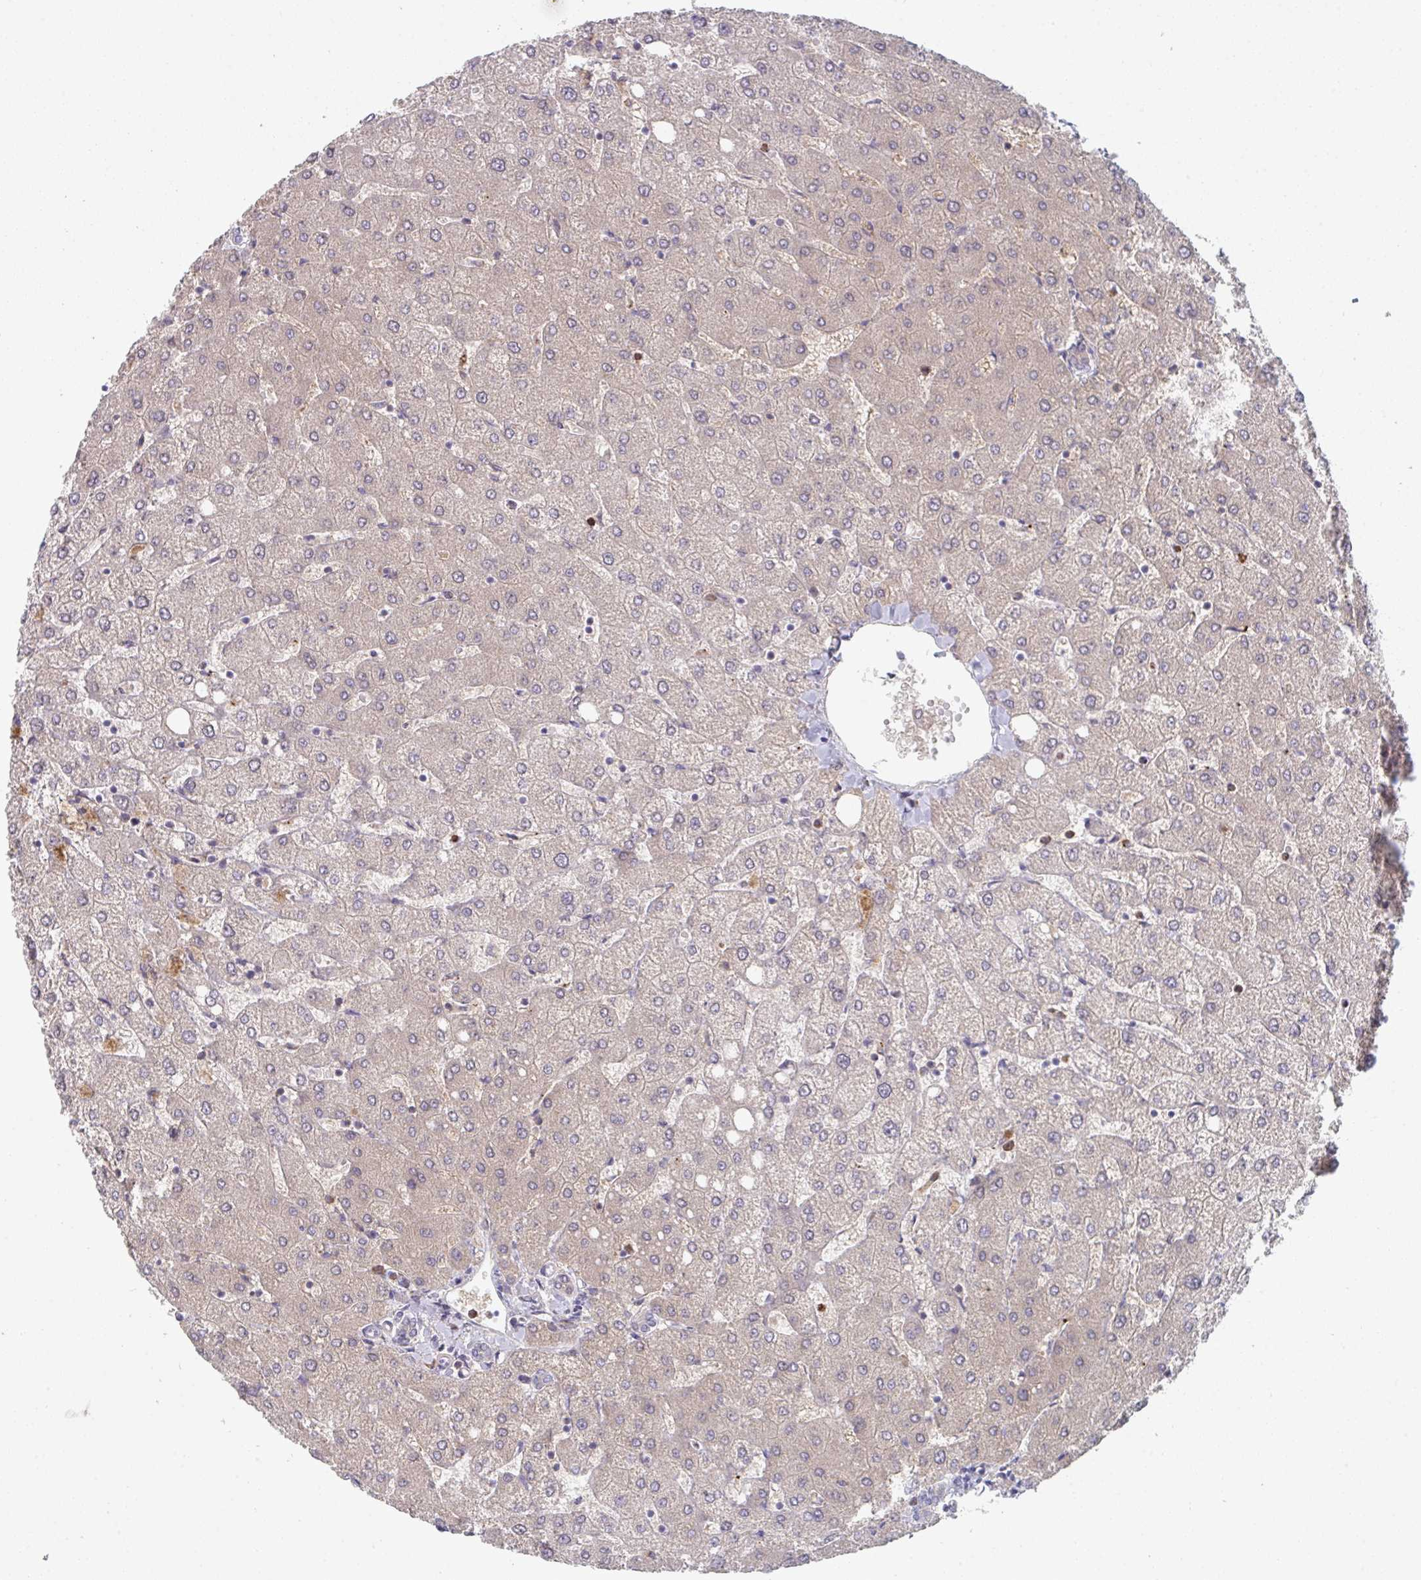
{"staining": {"intensity": "negative", "quantity": "none", "location": "none"}, "tissue": "liver", "cell_type": "Cholangiocytes", "image_type": "normal", "snomed": [{"axis": "morphology", "description": "Normal tissue, NOS"}, {"axis": "topography", "description": "Liver"}], "caption": "Cholangiocytes are negative for protein expression in benign human liver. The staining is performed using DAB brown chromogen with nuclei counter-stained in using hematoxylin.", "gene": "HGFAC", "patient": {"sex": "female", "age": 54}}